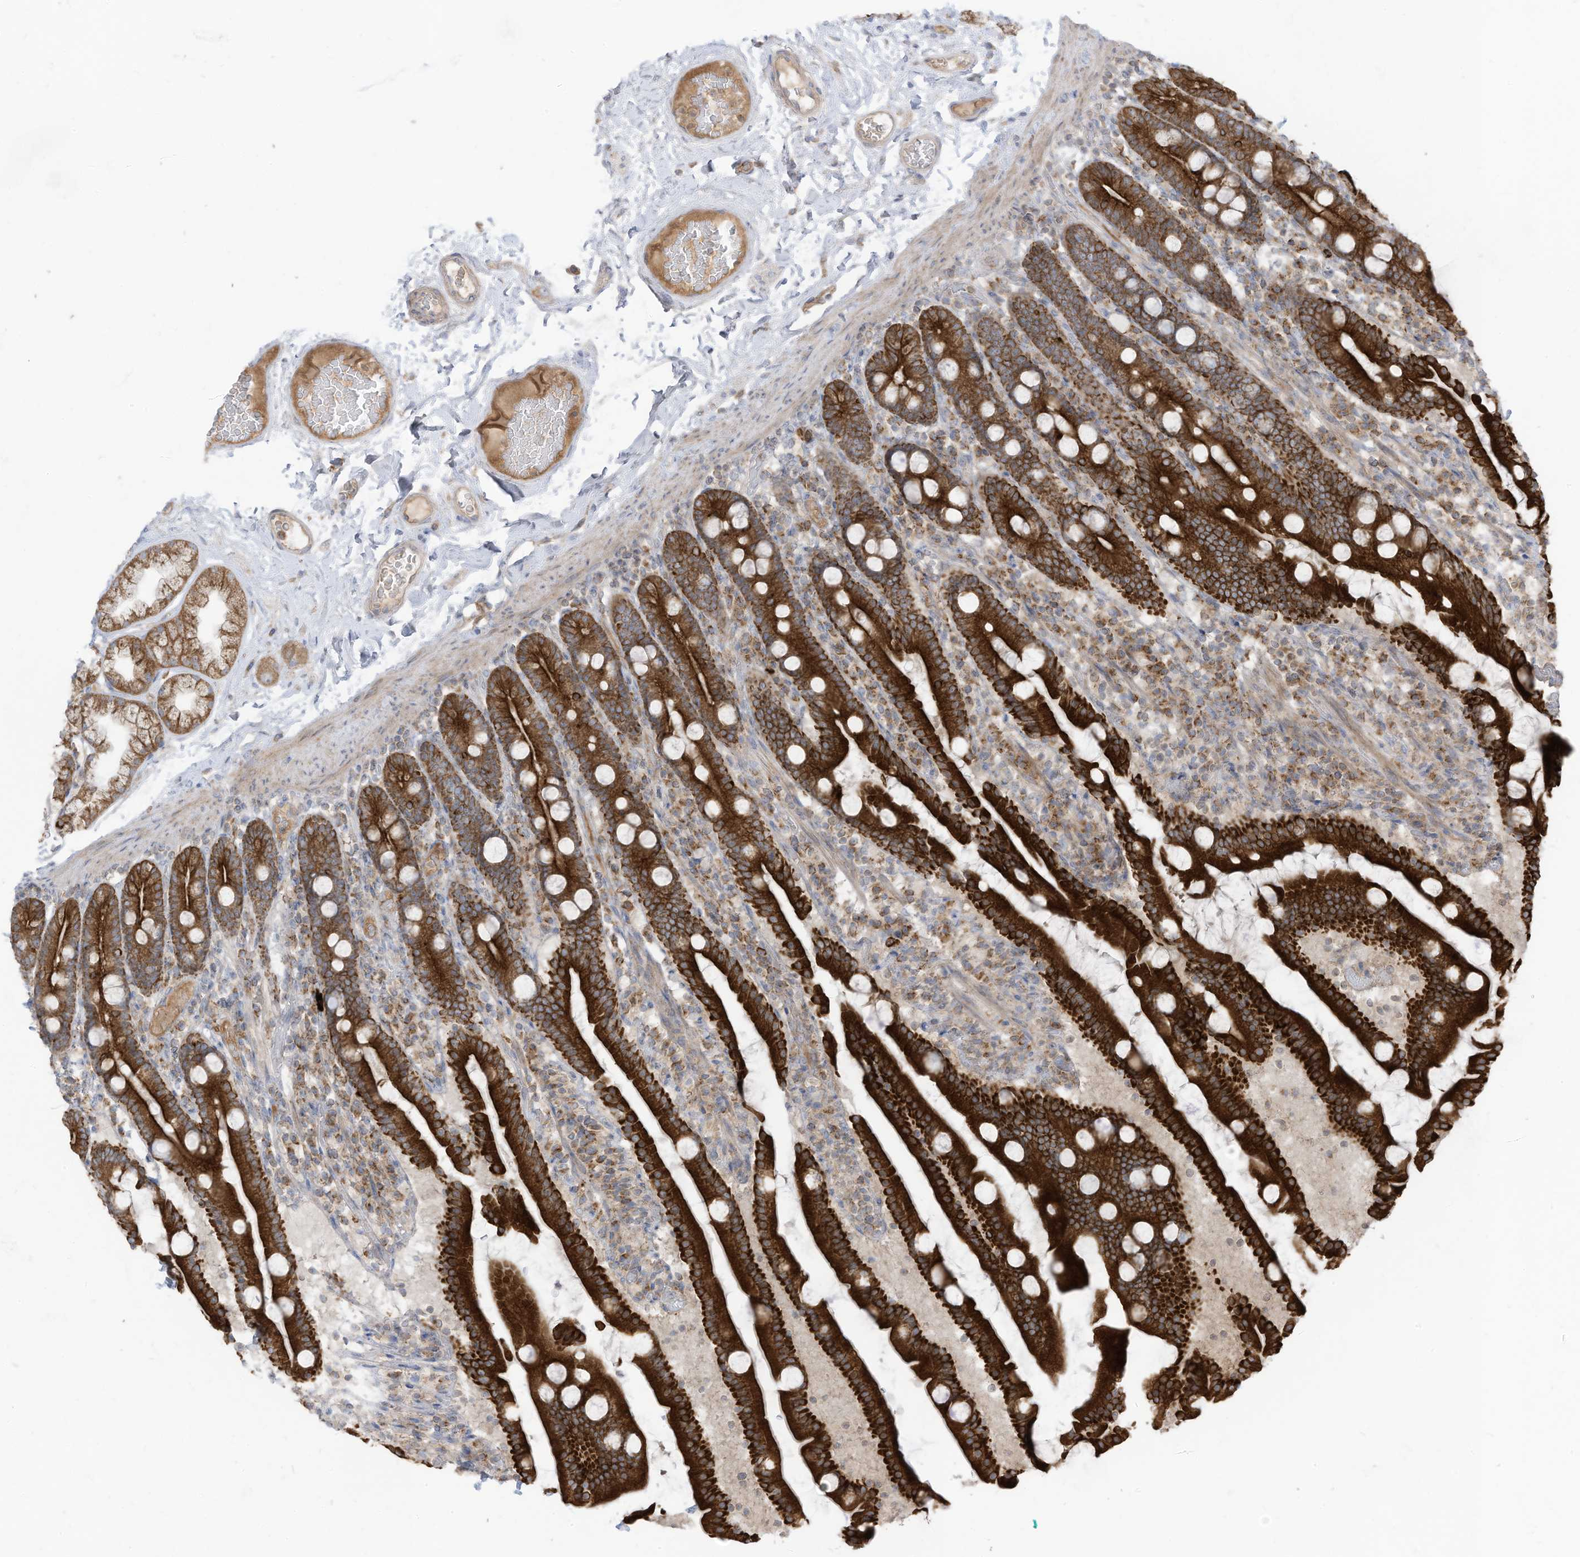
{"staining": {"intensity": "strong", "quantity": ">75%", "location": "cytoplasmic/membranous"}, "tissue": "duodenum", "cell_type": "Glandular cells", "image_type": "normal", "snomed": [{"axis": "morphology", "description": "Normal tissue, NOS"}, {"axis": "topography", "description": "Duodenum"}], "caption": "High-magnification brightfield microscopy of normal duodenum stained with DAB (3,3'-diaminobenzidine) (brown) and counterstained with hematoxylin (blue). glandular cells exhibit strong cytoplasmic/membranous positivity is present in approximately>75% of cells. The staining was performed using DAB, with brown indicating positive protein expression. Nuclei are stained blue with hematoxylin.", "gene": "CGAS", "patient": {"sex": "male", "age": 55}}